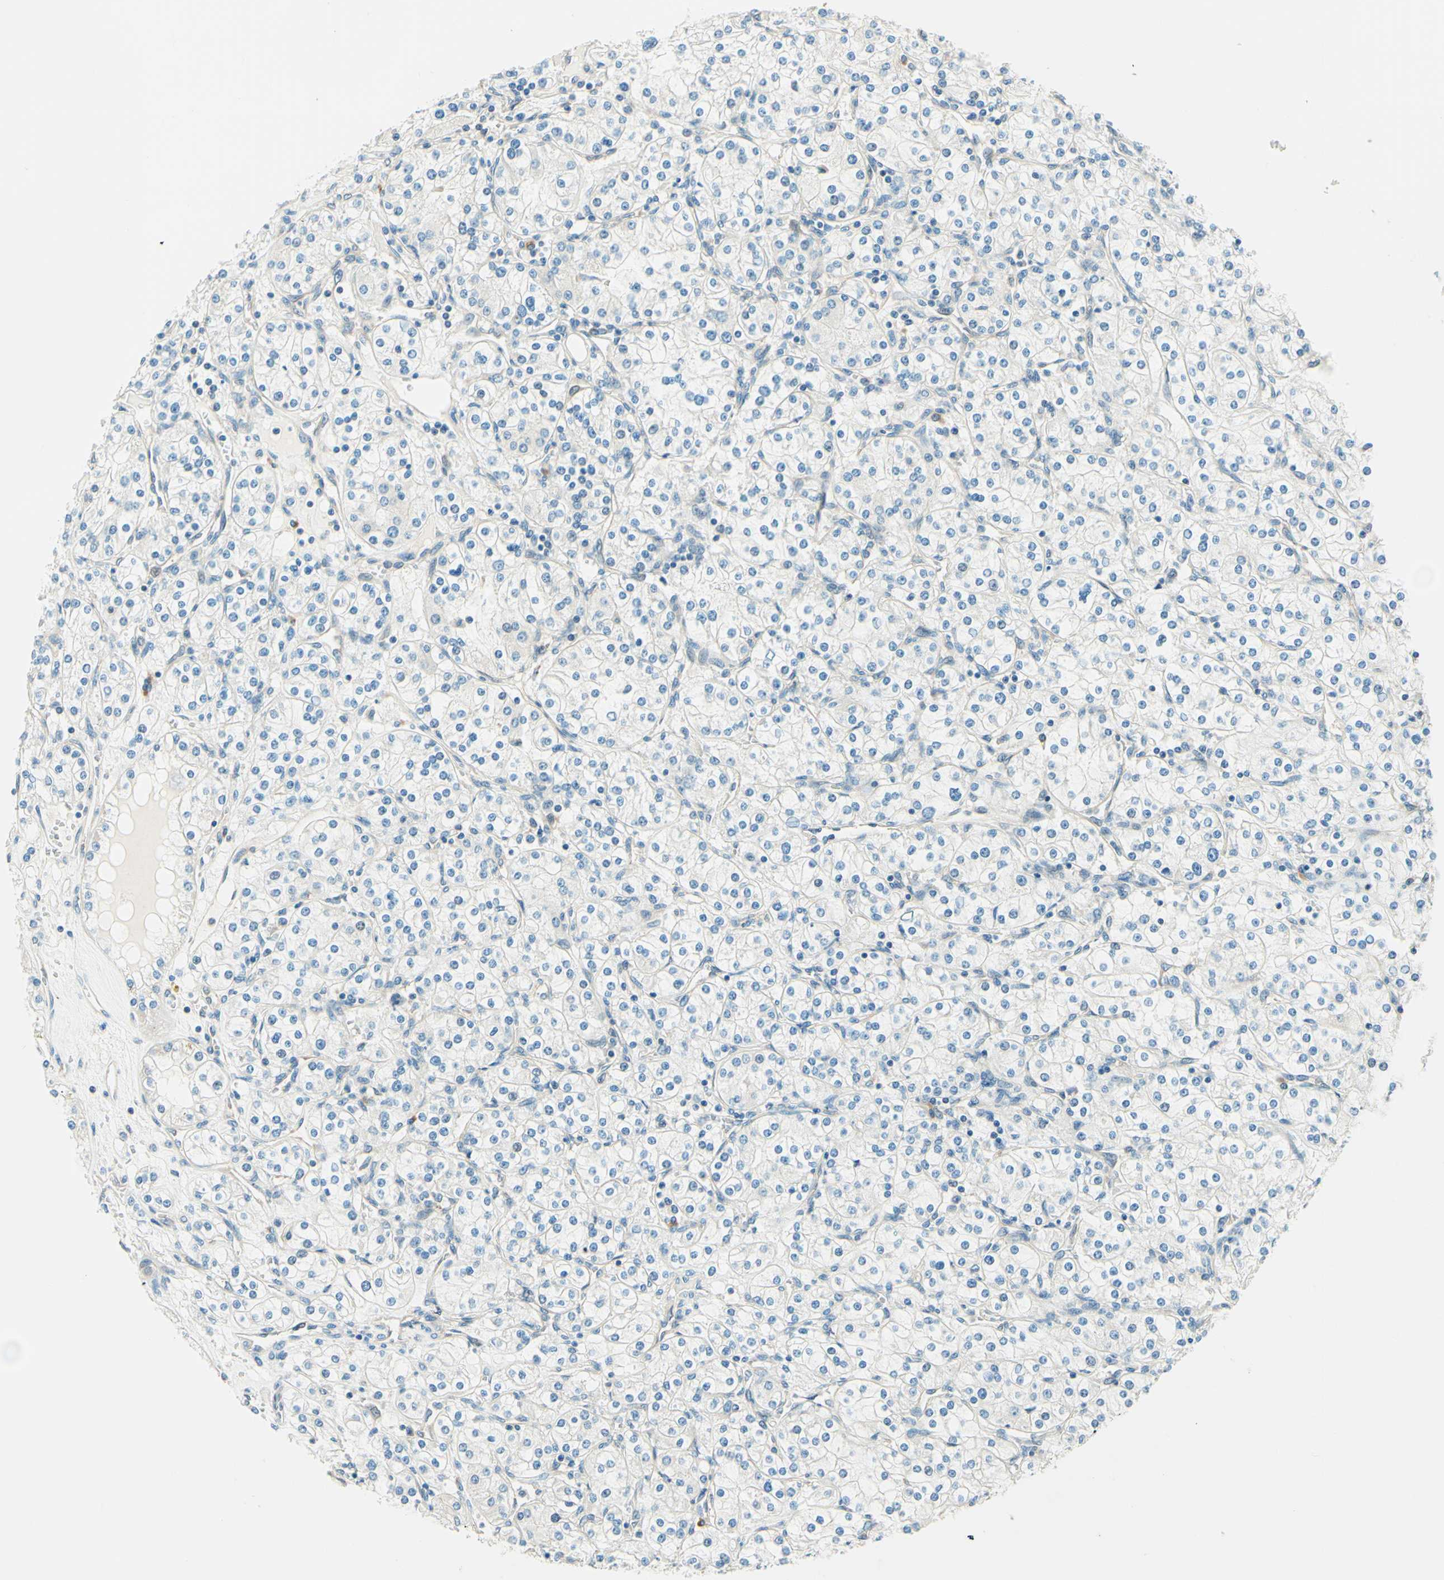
{"staining": {"intensity": "negative", "quantity": "none", "location": "none"}, "tissue": "renal cancer", "cell_type": "Tumor cells", "image_type": "cancer", "snomed": [{"axis": "morphology", "description": "Adenocarcinoma, NOS"}, {"axis": "topography", "description": "Kidney"}], "caption": "Tumor cells are negative for brown protein staining in renal adenocarcinoma.", "gene": "TAOK2", "patient": {"sex": "male", "age": 77}}